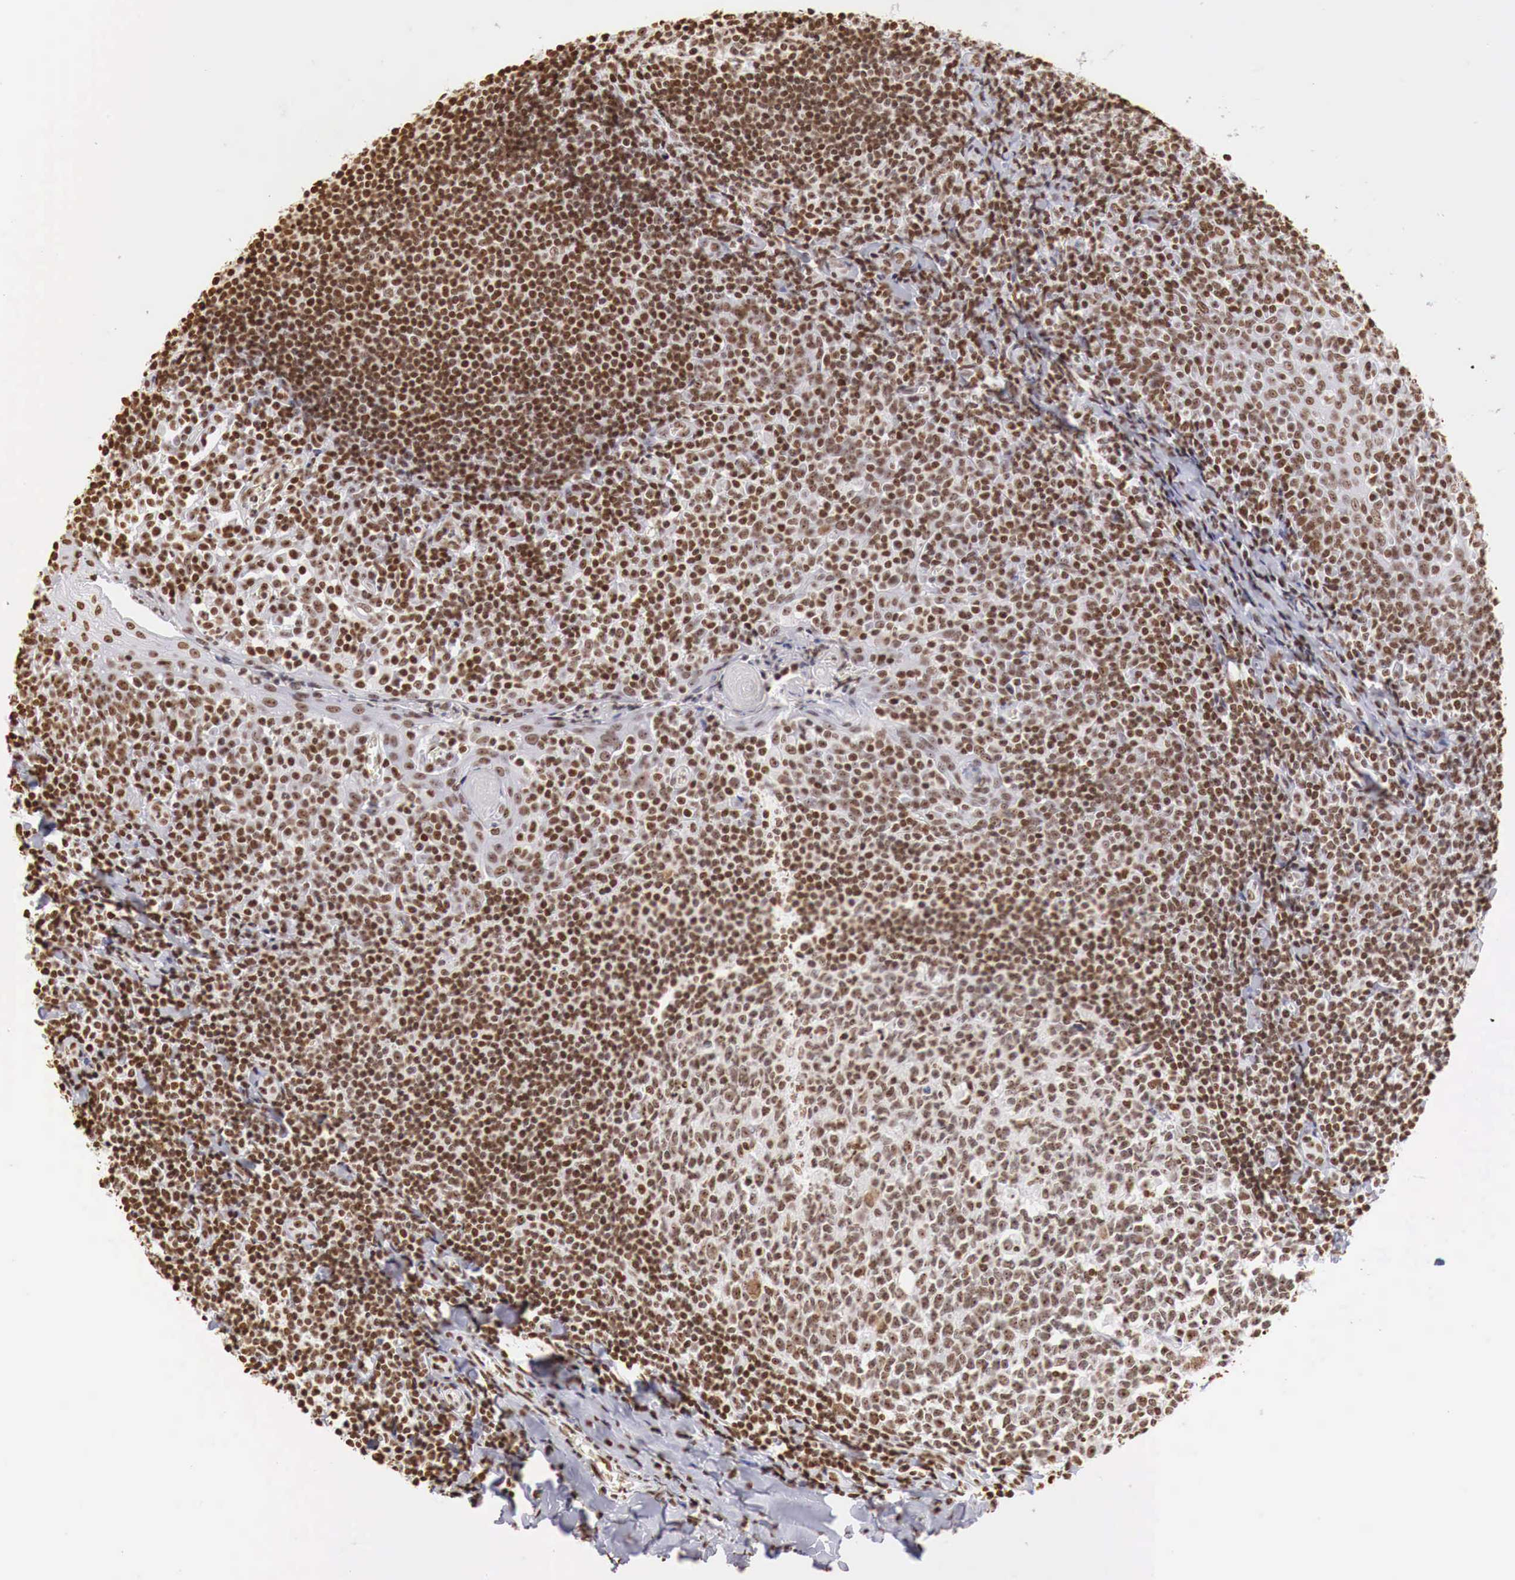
{"staining": {"intensity": "strong", "quantity": ">75%", "location": "nuclear"}, "tissue": "tonsil", "cell_type": "Germinal center cells", "image_type": "normal", "snomed": [{"axis": "morphology", "description": "Normal tissue, NOS"}, {"axis": "topography", "description": "Tonsil"}], "caption": "Immunohistochemical staining of unremarkable human tonsil displays strong nuclear protein staining in approximately >75% of germinal center cells. Ihc stains the protein in brown and the nuclei are stained blue.", "gene": "DKC1", "patient": {"sex": "female", "age": 41}}